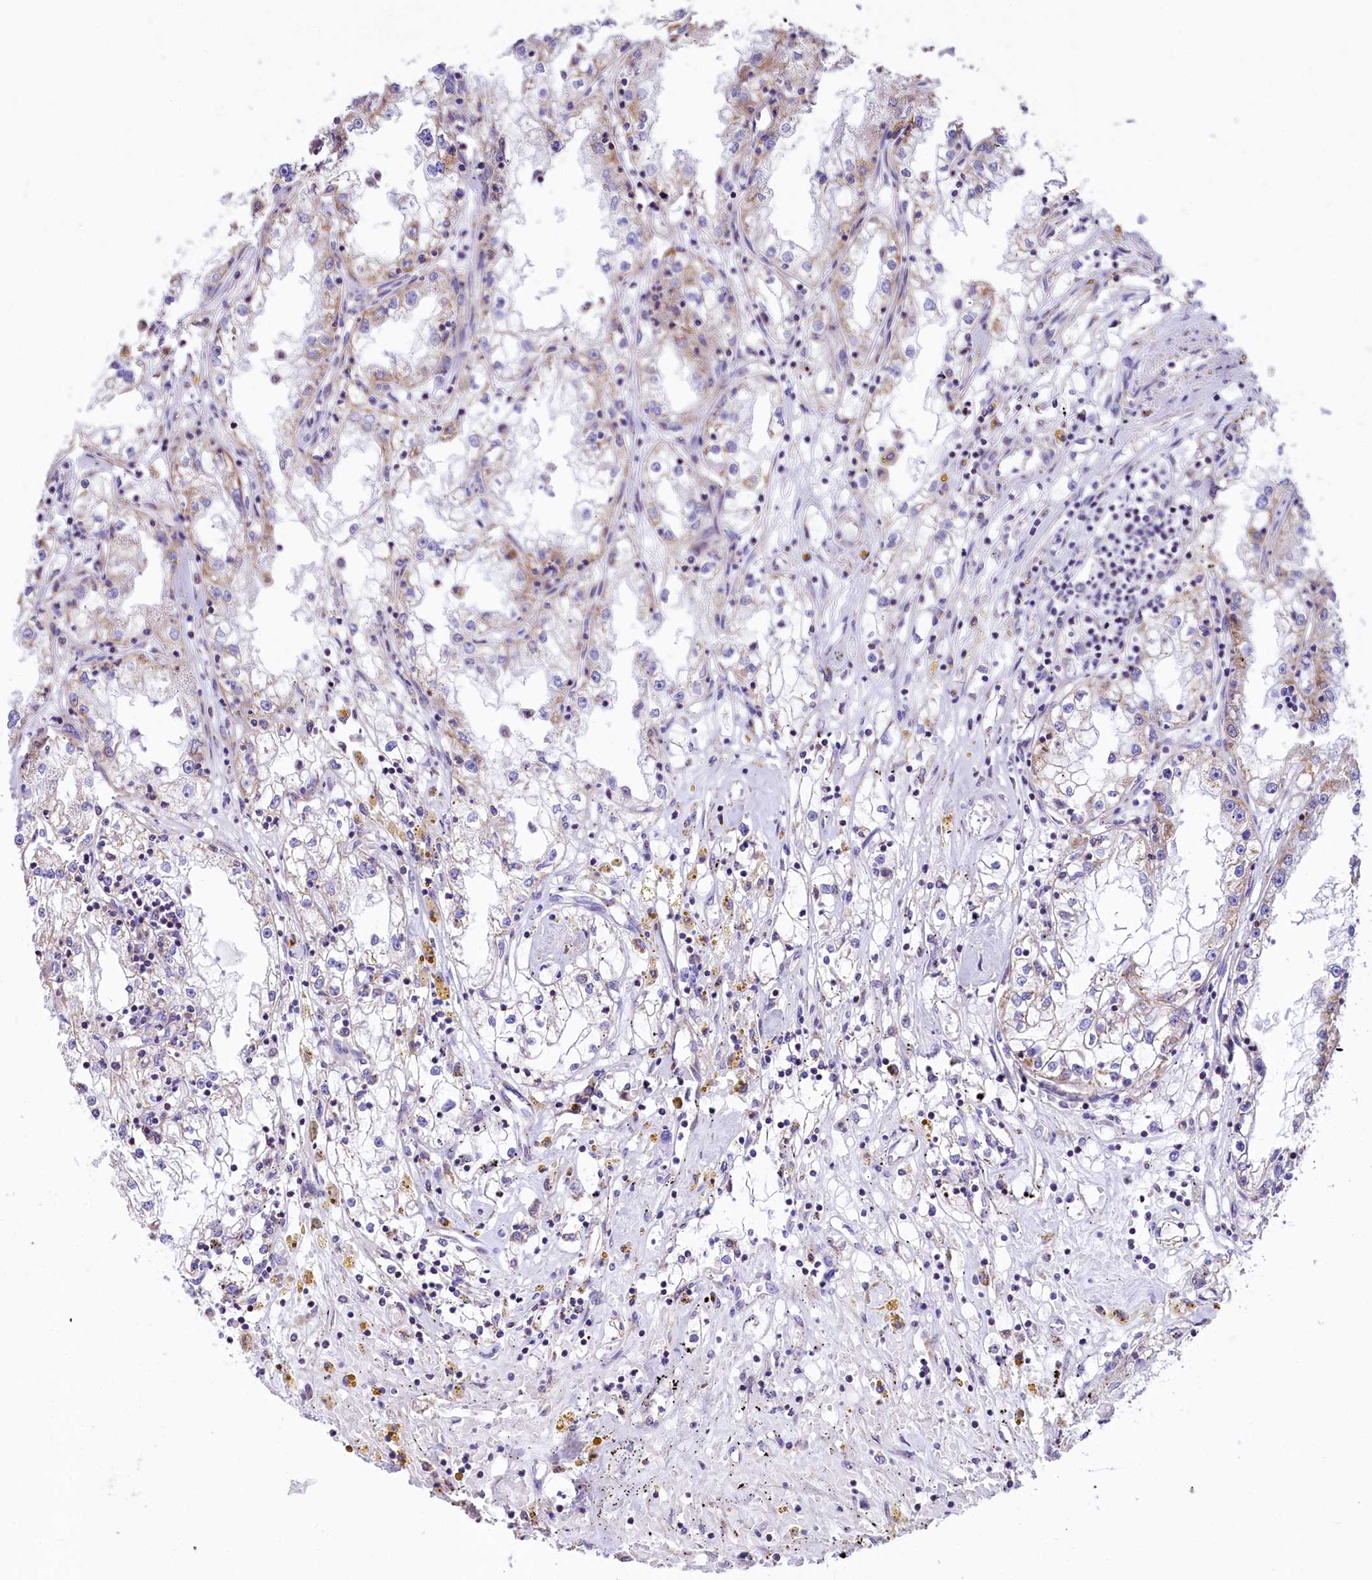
{"staining": {"intensity": "weak", "quantity": "<25%", "location": "cytoplasmic/membranous"}, "tissue": "renal cancer", "cell_type": "Tumor cells", "image_type": "cancer", "snomed": [{"axis": "morphology", "description": "Adenocarcinoma, NOS"}, {"axis": "topography", "description": "Kidney"}], "caption": "Immunohistochemistry (IHC) photomicrograph of neoplastic tissue: human adenocarcinoma (renal) stained with DAB demonstrates no significant protein expression in tumor cells. Nuclei are stained in blue.", "gene": "VWCE", "patient": {"sex": "male", "age": 56}}